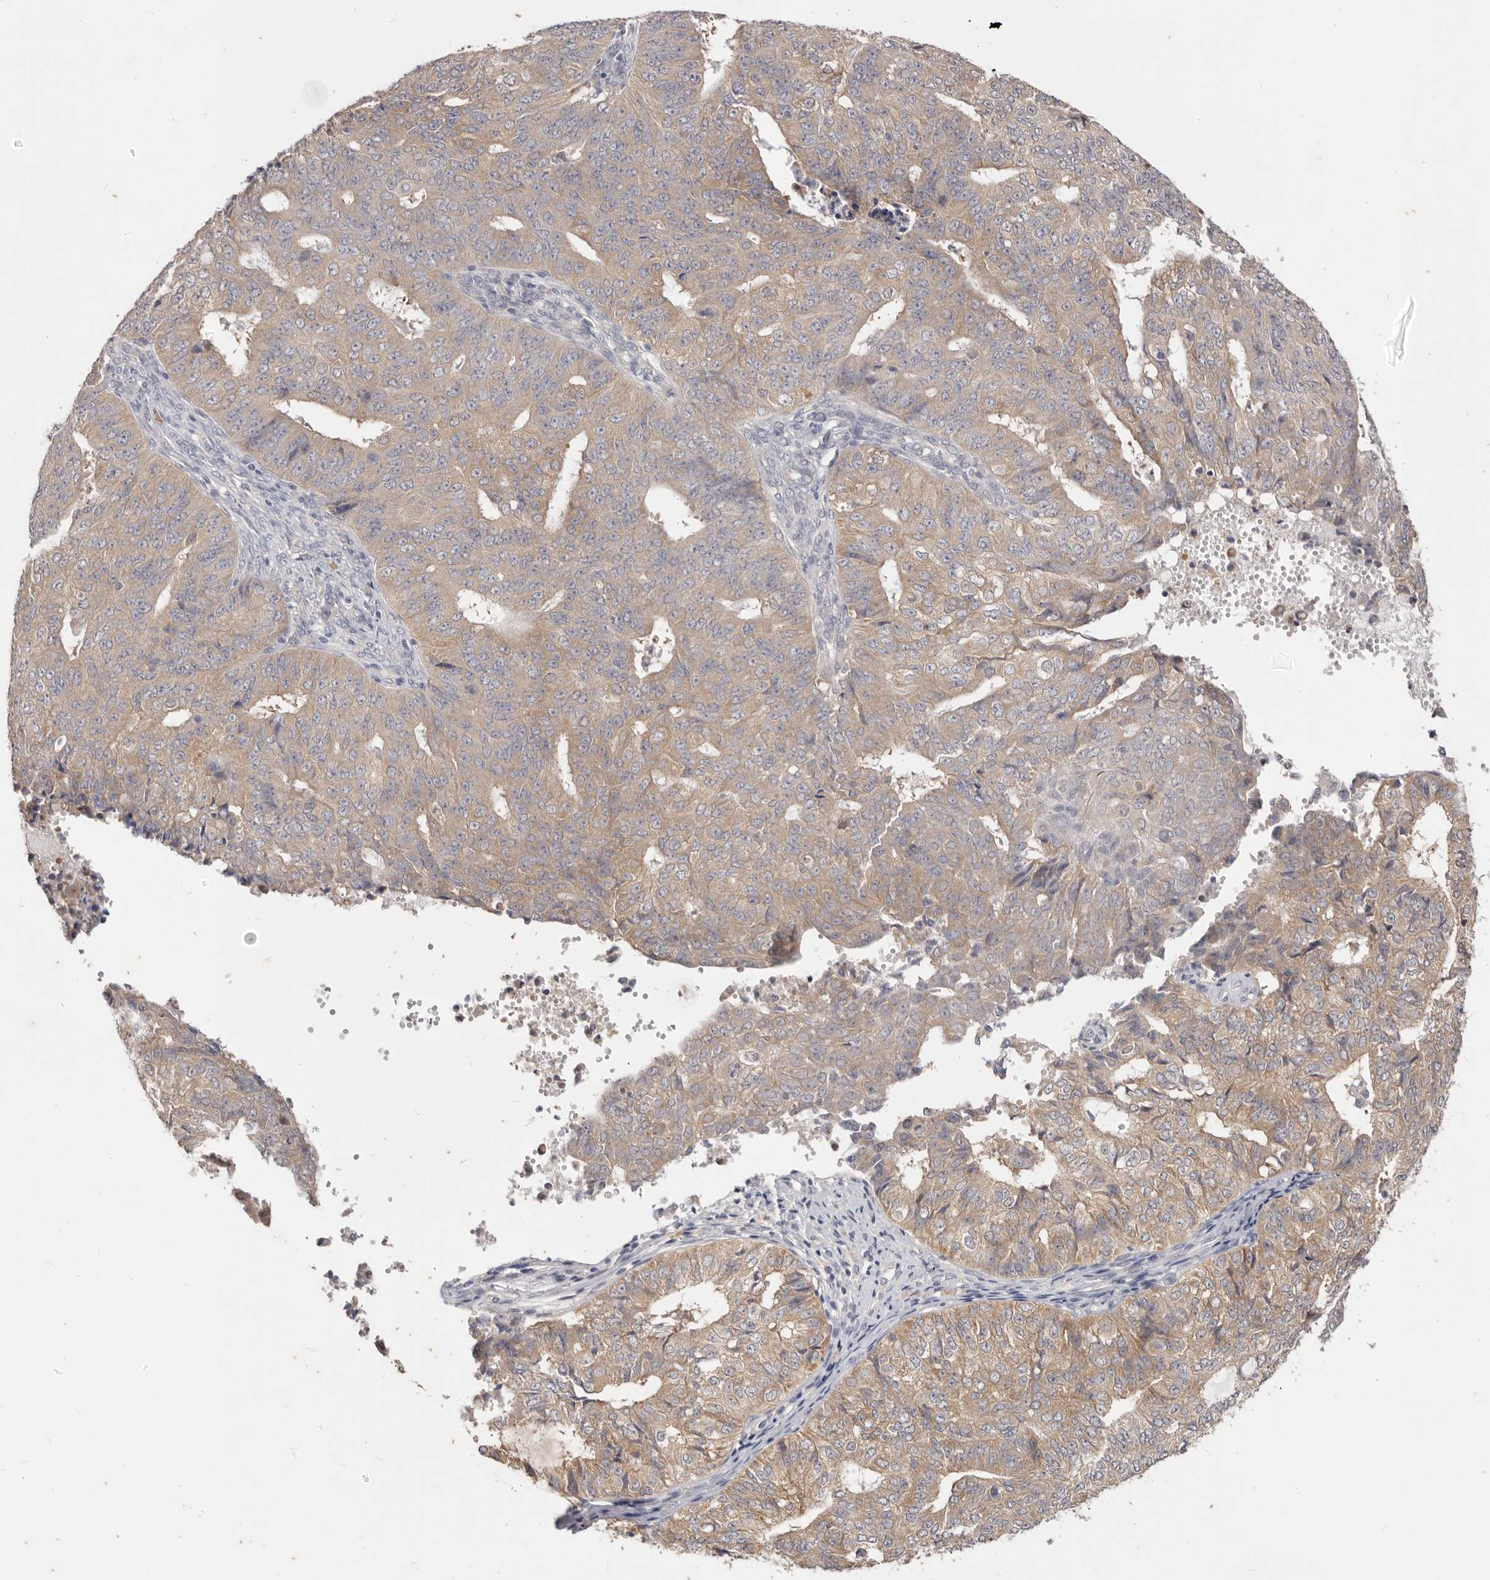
{"staining": {"intensity": "moderate", "quantity": ">75%", "location": "cytoplasmic/membranous"}, "tissue": "endometrial cancer", "cell_type": "Tumor cells", "image_type": "cancer", "snomed": [{"axis": "morphology", "description": "Adenocarcinoma, NOS"}, {"axis": "topography", "description": "Endometrium"}], "caption": "Human endometrial adenocarcinoma stained with a protein marker demonstrates moderate staining in tumor cells.", "gene": "WDR77", "patient": {"sex": "female", "age": 32}}